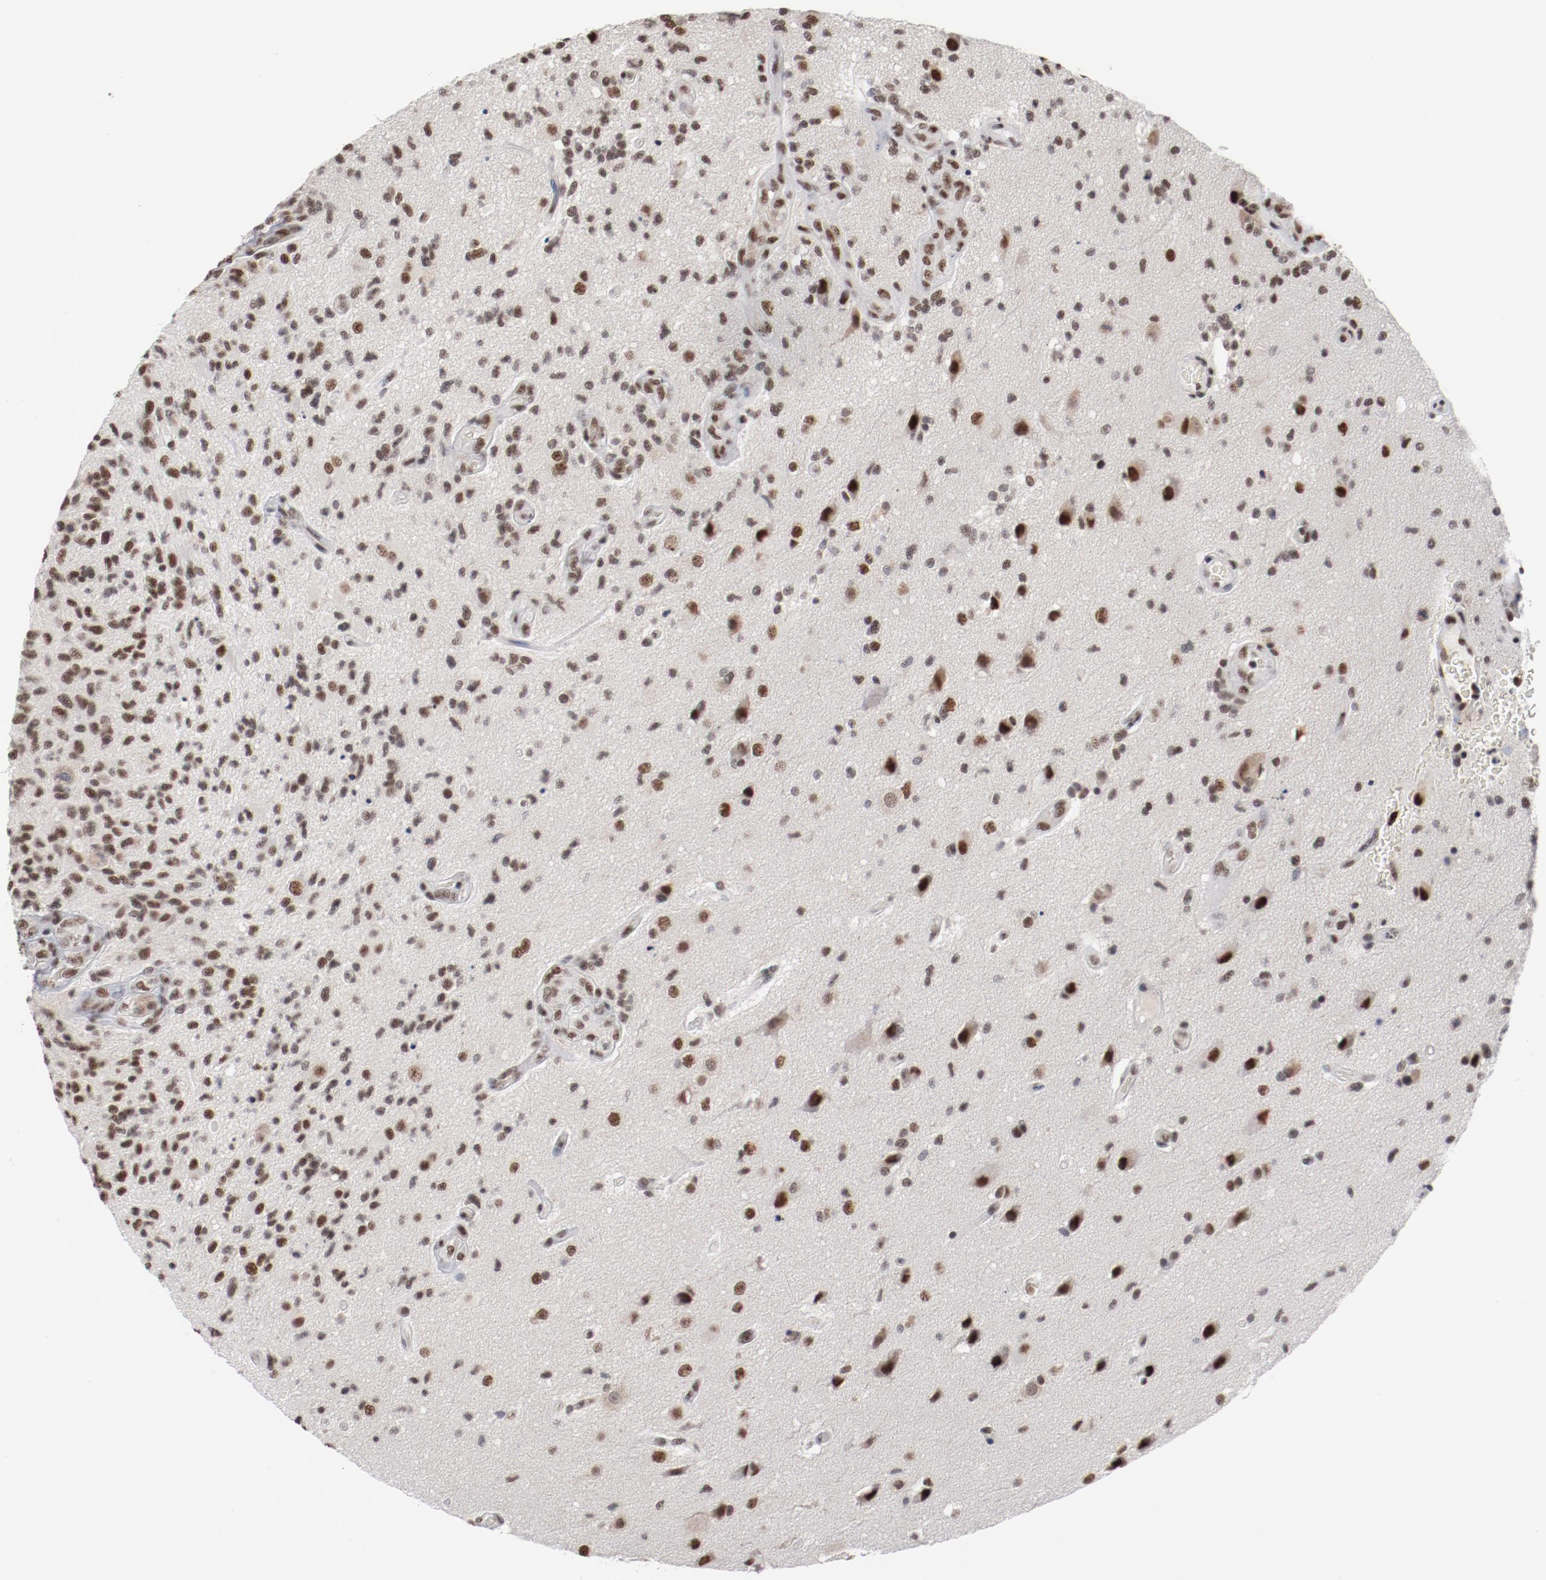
{"staining": {"intensity": "moderate", "quantity": ">75%", "location": "nuclear"}, "tissue": "glioma", "cell_type": "Tumor cells", "image_type": "cancer", "snomed": [{"axis": "morphology", "description": "Normal tissue, NOS"}, {"axis": "morphology", "description": "Glioma, malignant, High grade"}, {"axis": "topography", "description": "Cerebral cortex"}], "caption": "Approximately >75% of tumor cells in human high-grade glioma (malignant) reveal moderate nuclear protein expression as visualized by brown immunohistochemical staining.", "gene": "BUB3", "patient": {"sex": "male", "age": 75}}